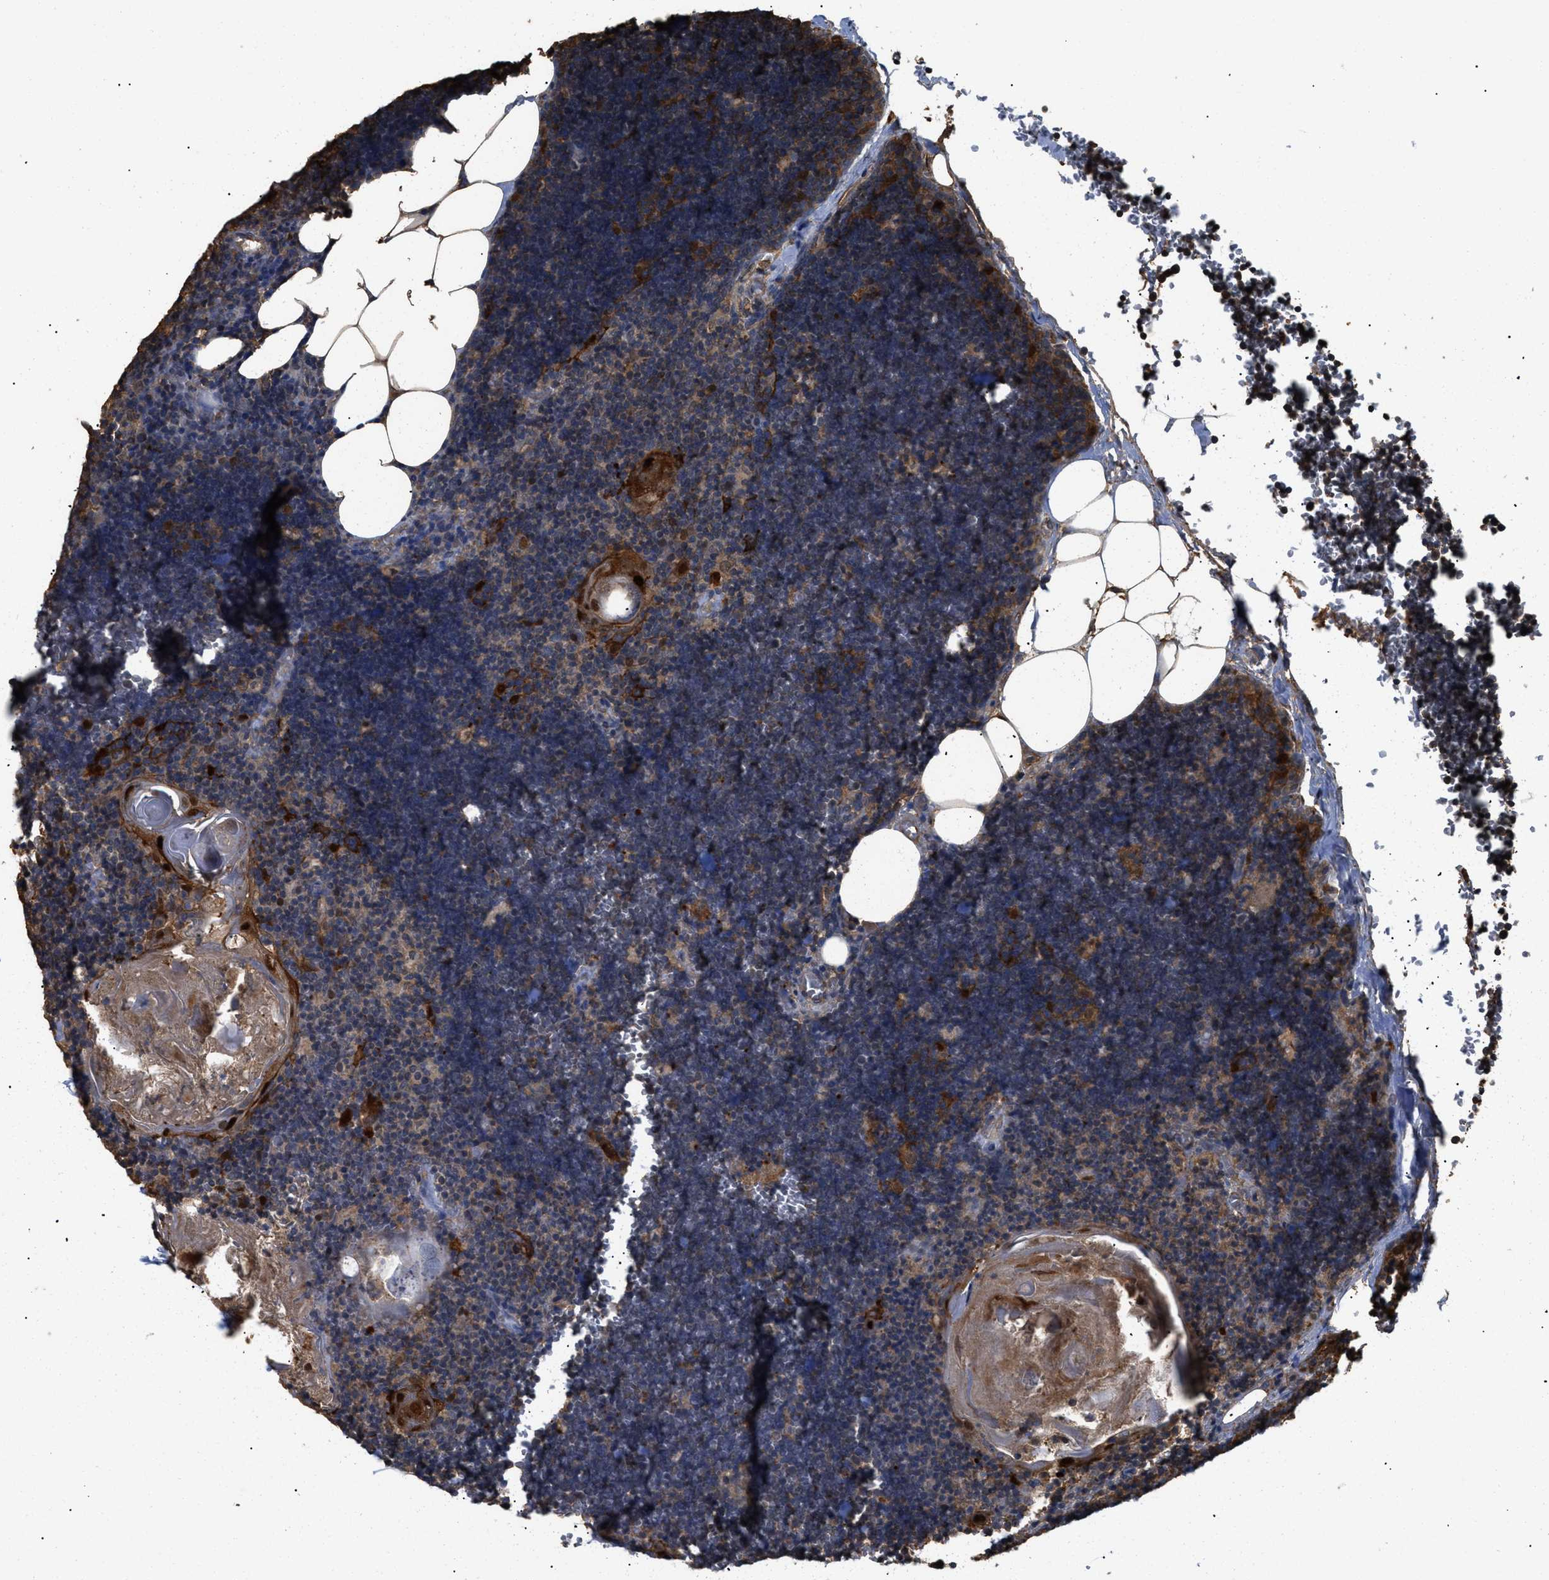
{"staining": {"intensity": "moderate", "quantity": "25%-75%", "location": "cytoplasmic/membranous"}, "tissue": "lymph node", "cell_type": "Germinal center cells", "image_type": "normal", "snomed": [{"axis": "morphology", "description": "Normal tissue, NOS"}, {"axis": "topography", "description": "Lymph node"}], "caption": "A medium amount of moderate cytoplasmic/membranous expression is seen in approximately 25%-75% of germinal center cells in unremarkable lymph node. The staining is performed using DAB (3,3'-diaminobenzidine) brown chromogen to label protein expression. The nuclei are counter-stained blue using hematoxylin.", "gene": "CALM1", "patient": {"sex": "male", "age": 33}}